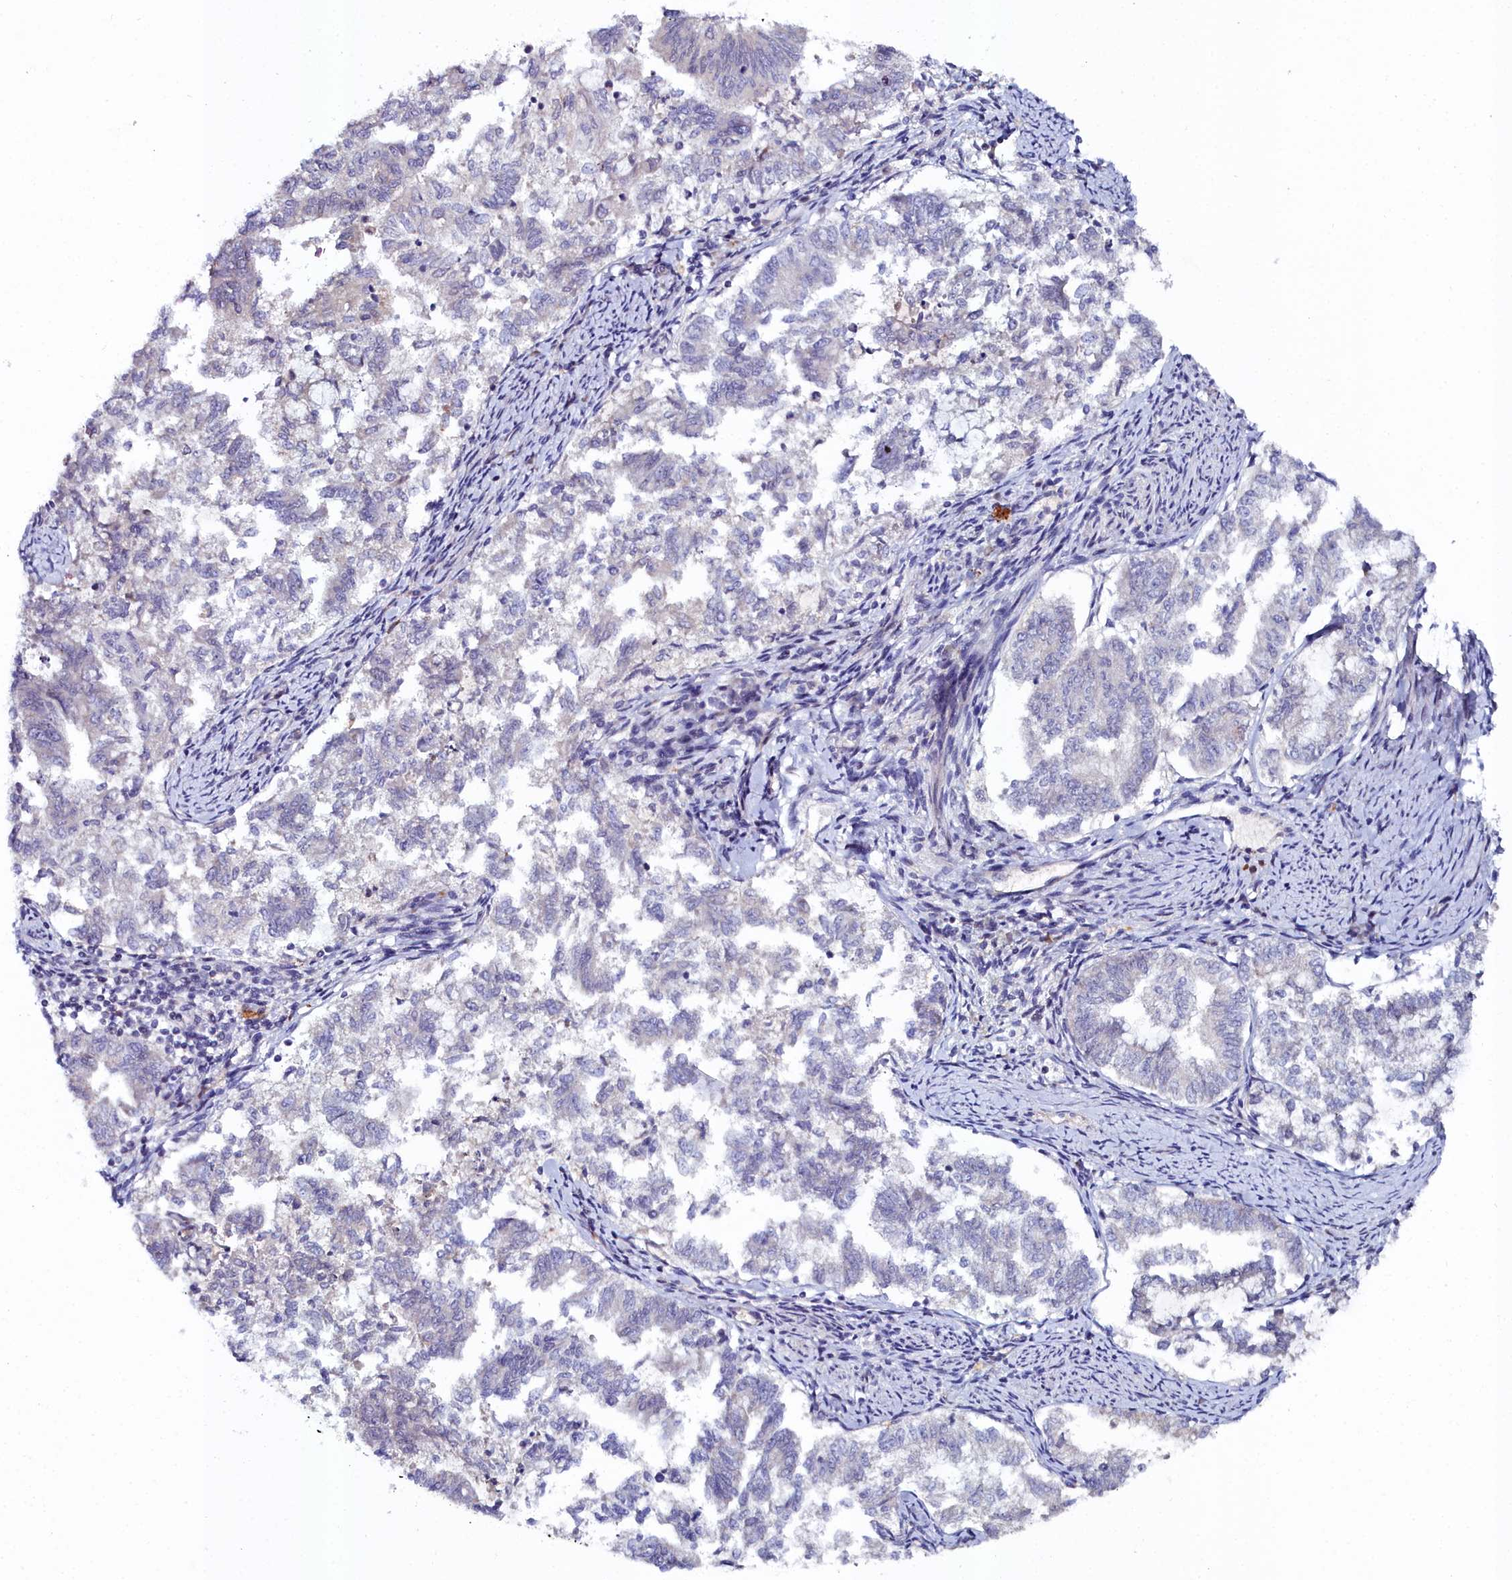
{"staining": {"intensity": "negative", "quantity": "none", "location": "none"}, "tissue": "endometrial cancer", "cell_type": "Tumor cells", "image_type": "cancer", "snomed": [{"axis": "morphology", "description": "Adenocarcinoma, NOS"}, {"axis": "topography", "description": "Endometrium"}], "caption": "The photomicrograph exhibits no staining of tumor cells in endometrial cancer (adenocarcinoma).", "gene": "KCTD18", "patient": {"sex": "female", "age": 79}}